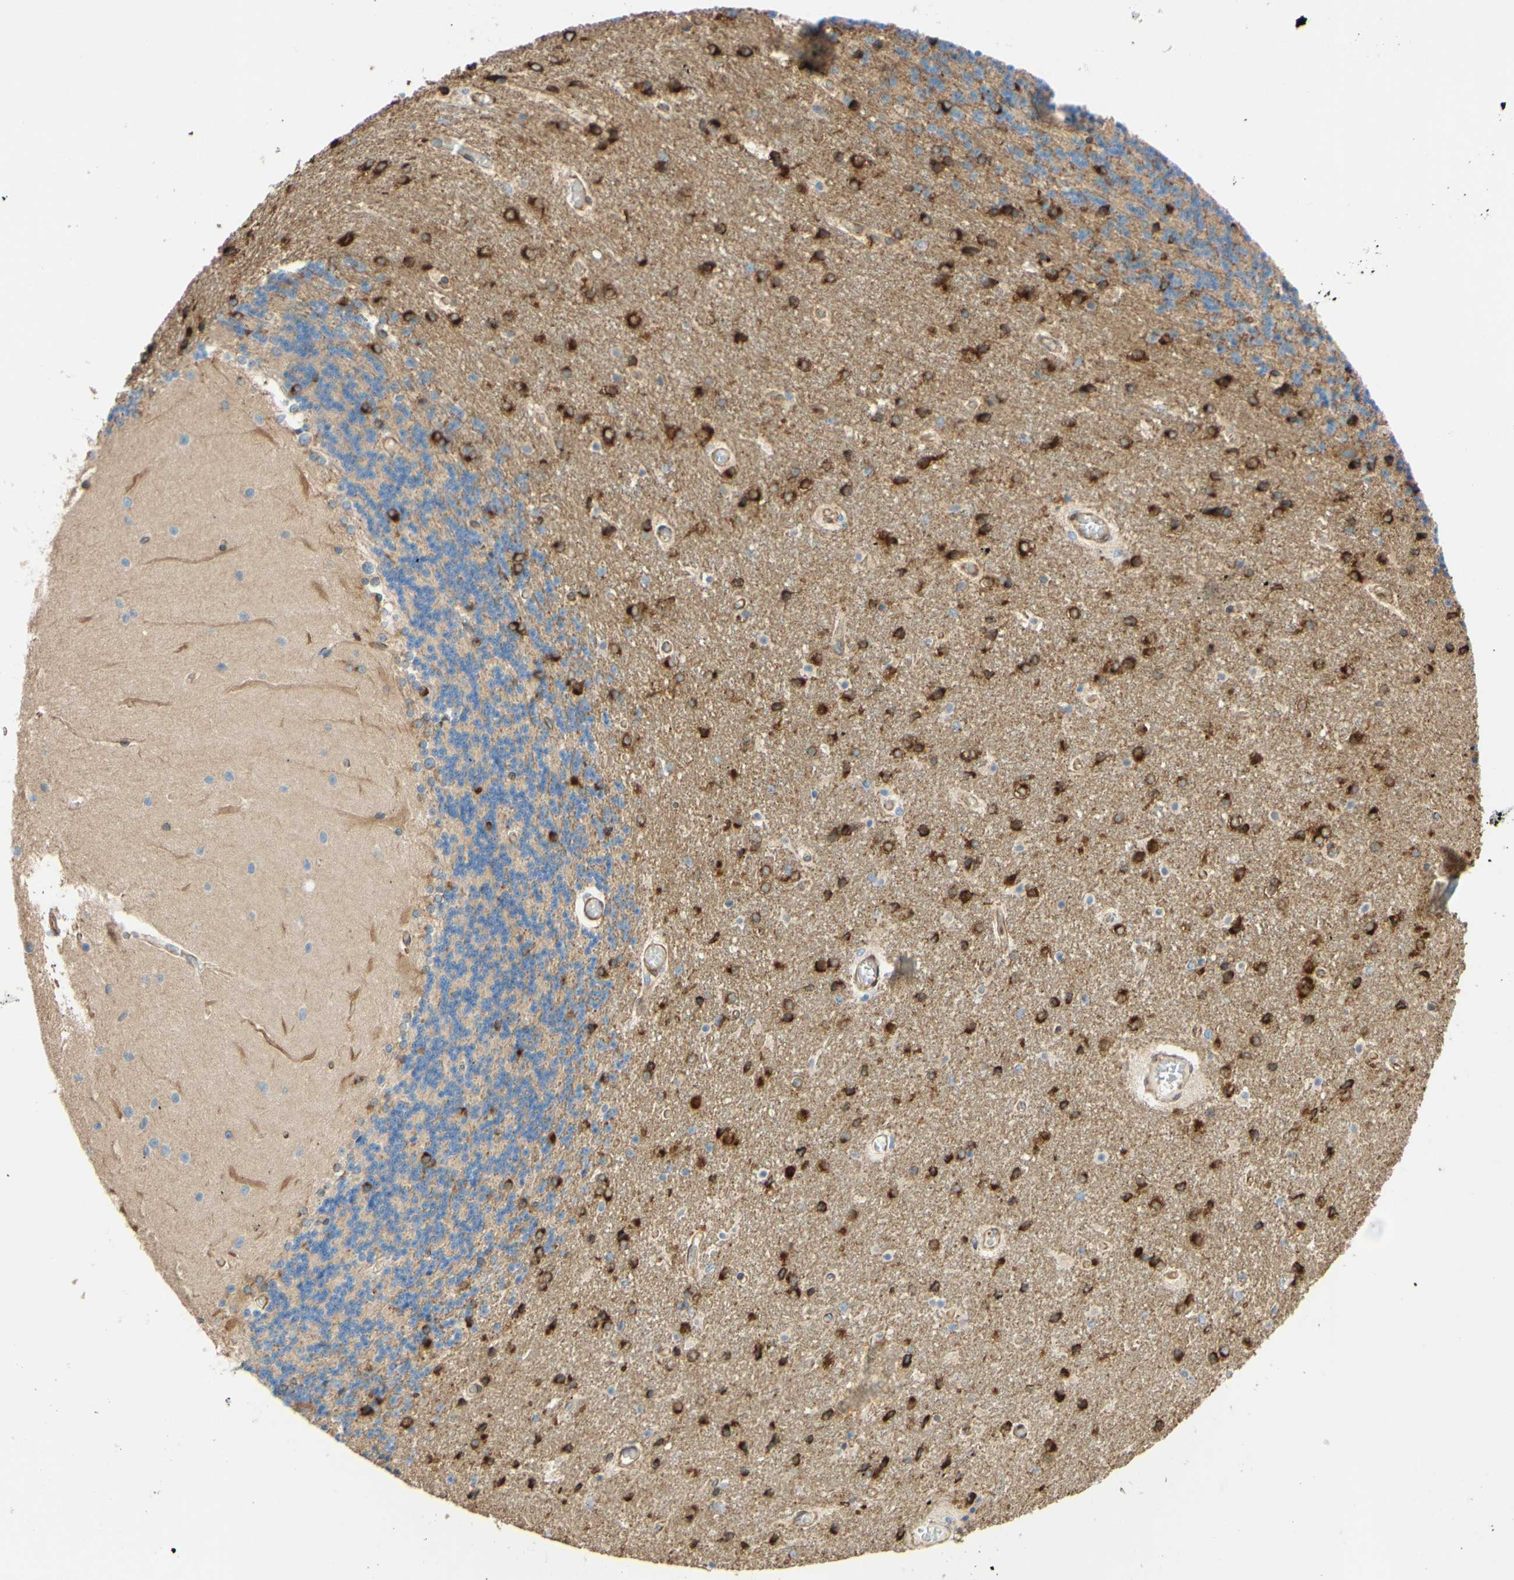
{"staining": {"intensity": "strong", "quantity": "<25%", "location": "cytoplasmic/membranous"}, "tissue": "cerebellum", "cell_type": "Cells in granular layer", "image_type": "normal", "snomed": [{"axis": "morphology", "description": "Normal tissue, NOS"}, {"axis": "topography", "description": "Cerebellum"}], "caption": "IHC (DAB) staining of unremarkable human cerebellum displays strong cytoplasmic/membranous protein expression in about <25% of cells in granular layer. (DAB (3,3'-diaminobenzidine) = brown stain, brightfield microscopy at high magnification).", "gene": "ENDOD1", "patient": {"sex": "female", "age": 54}}